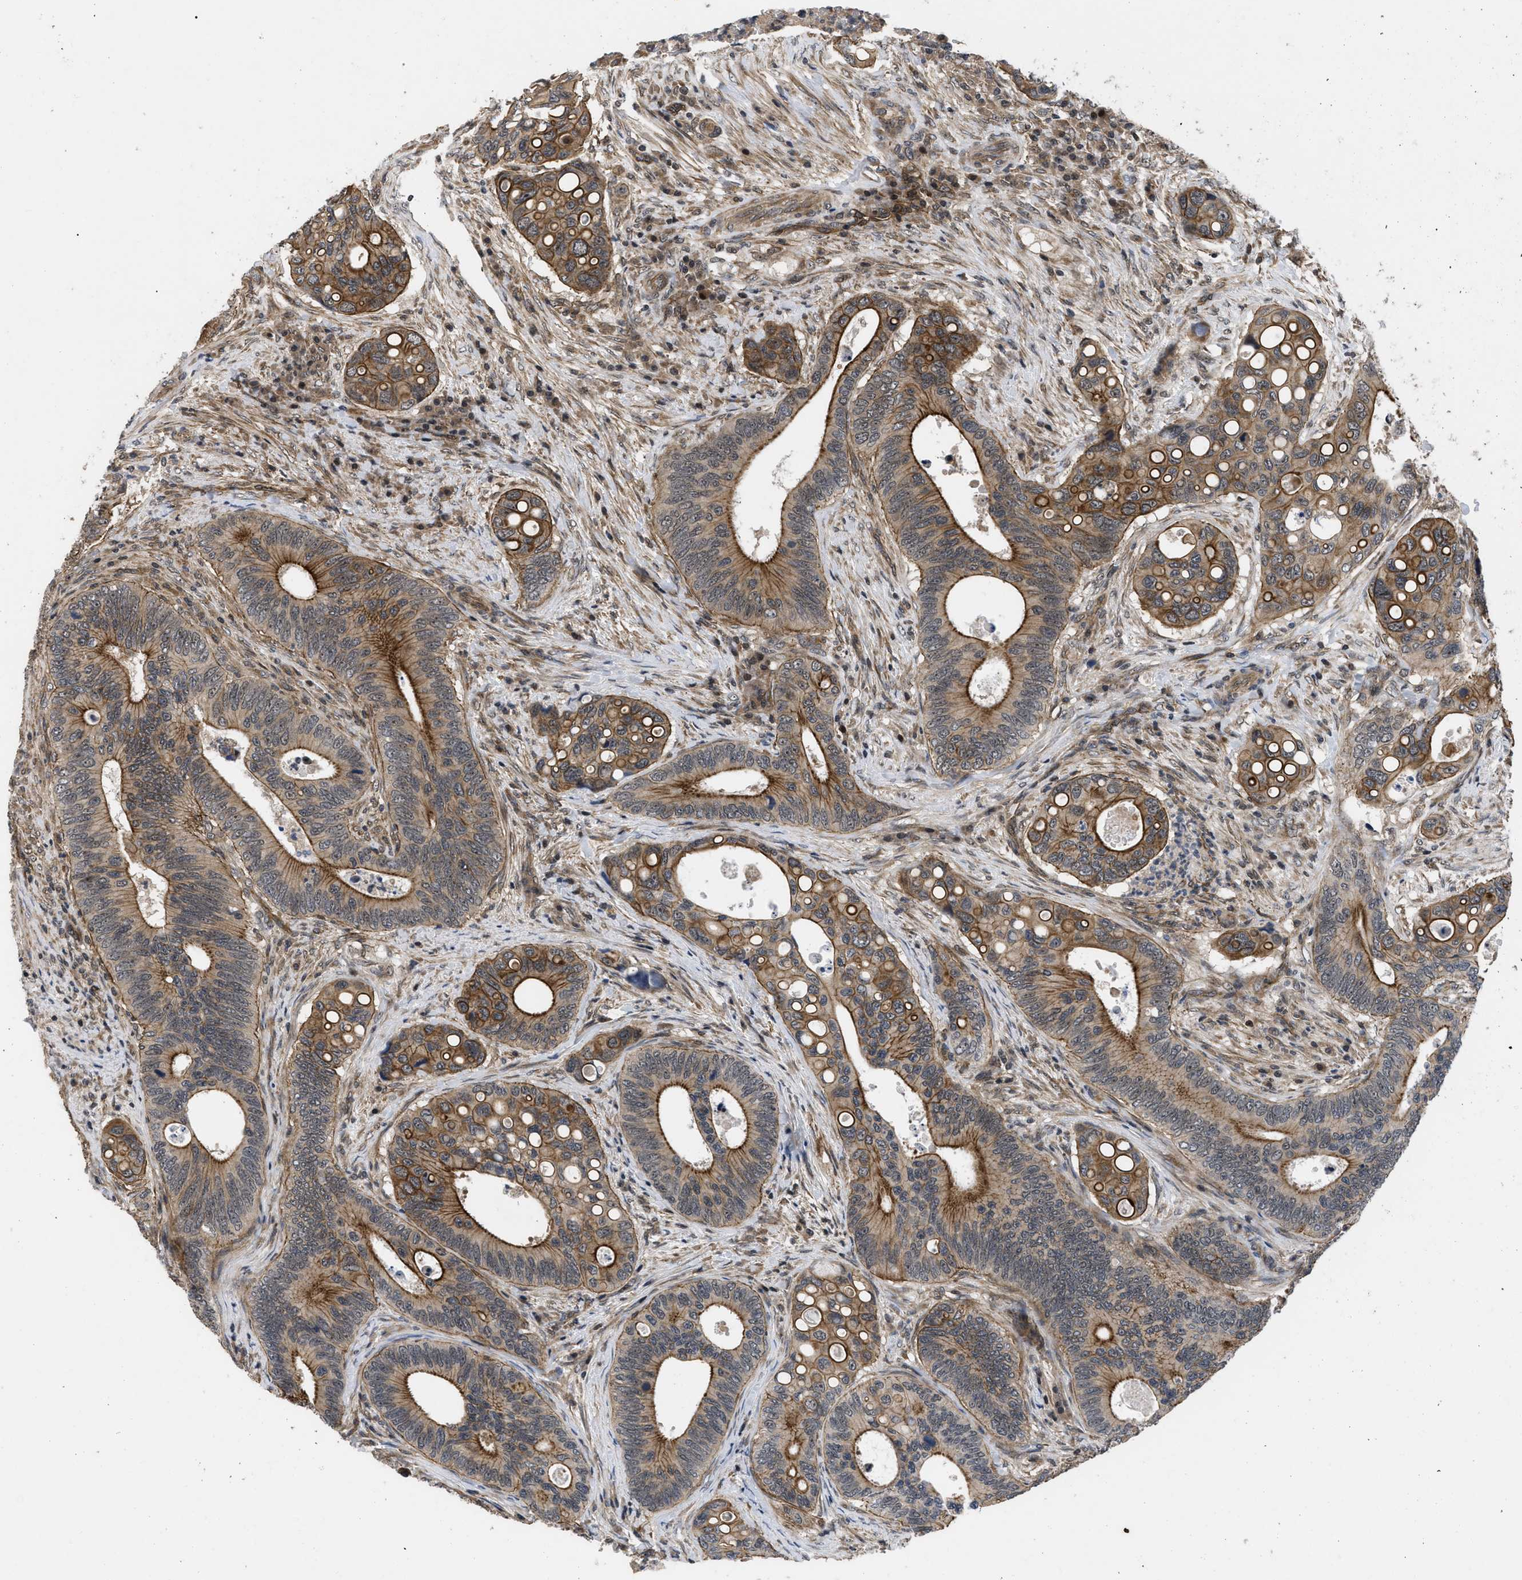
{"staining": {"intensity": "moderate", "quantity": ">75%", "location": "cytoplasmic/membranous"}, "tissue": "colorectal cancer", "cell_type": "Tumor cells", "image_type": "cancer", "snomed": [{"axis": "morphology", "description": "Inflammation, NOS"}, {"axis": "morphology", "description": "Adenocarcinoma, NOS"}, {"axis": "topography", "description": "Colon"}], "caption": "Tumor cells exhibit medium levels of moderate cytoplasmic/membranous staining in approximately >75% of cells in human colorectal adenocarcinoma.", "gene": "DNAJC14", "patient": {"sex": "male", "age": 72}}